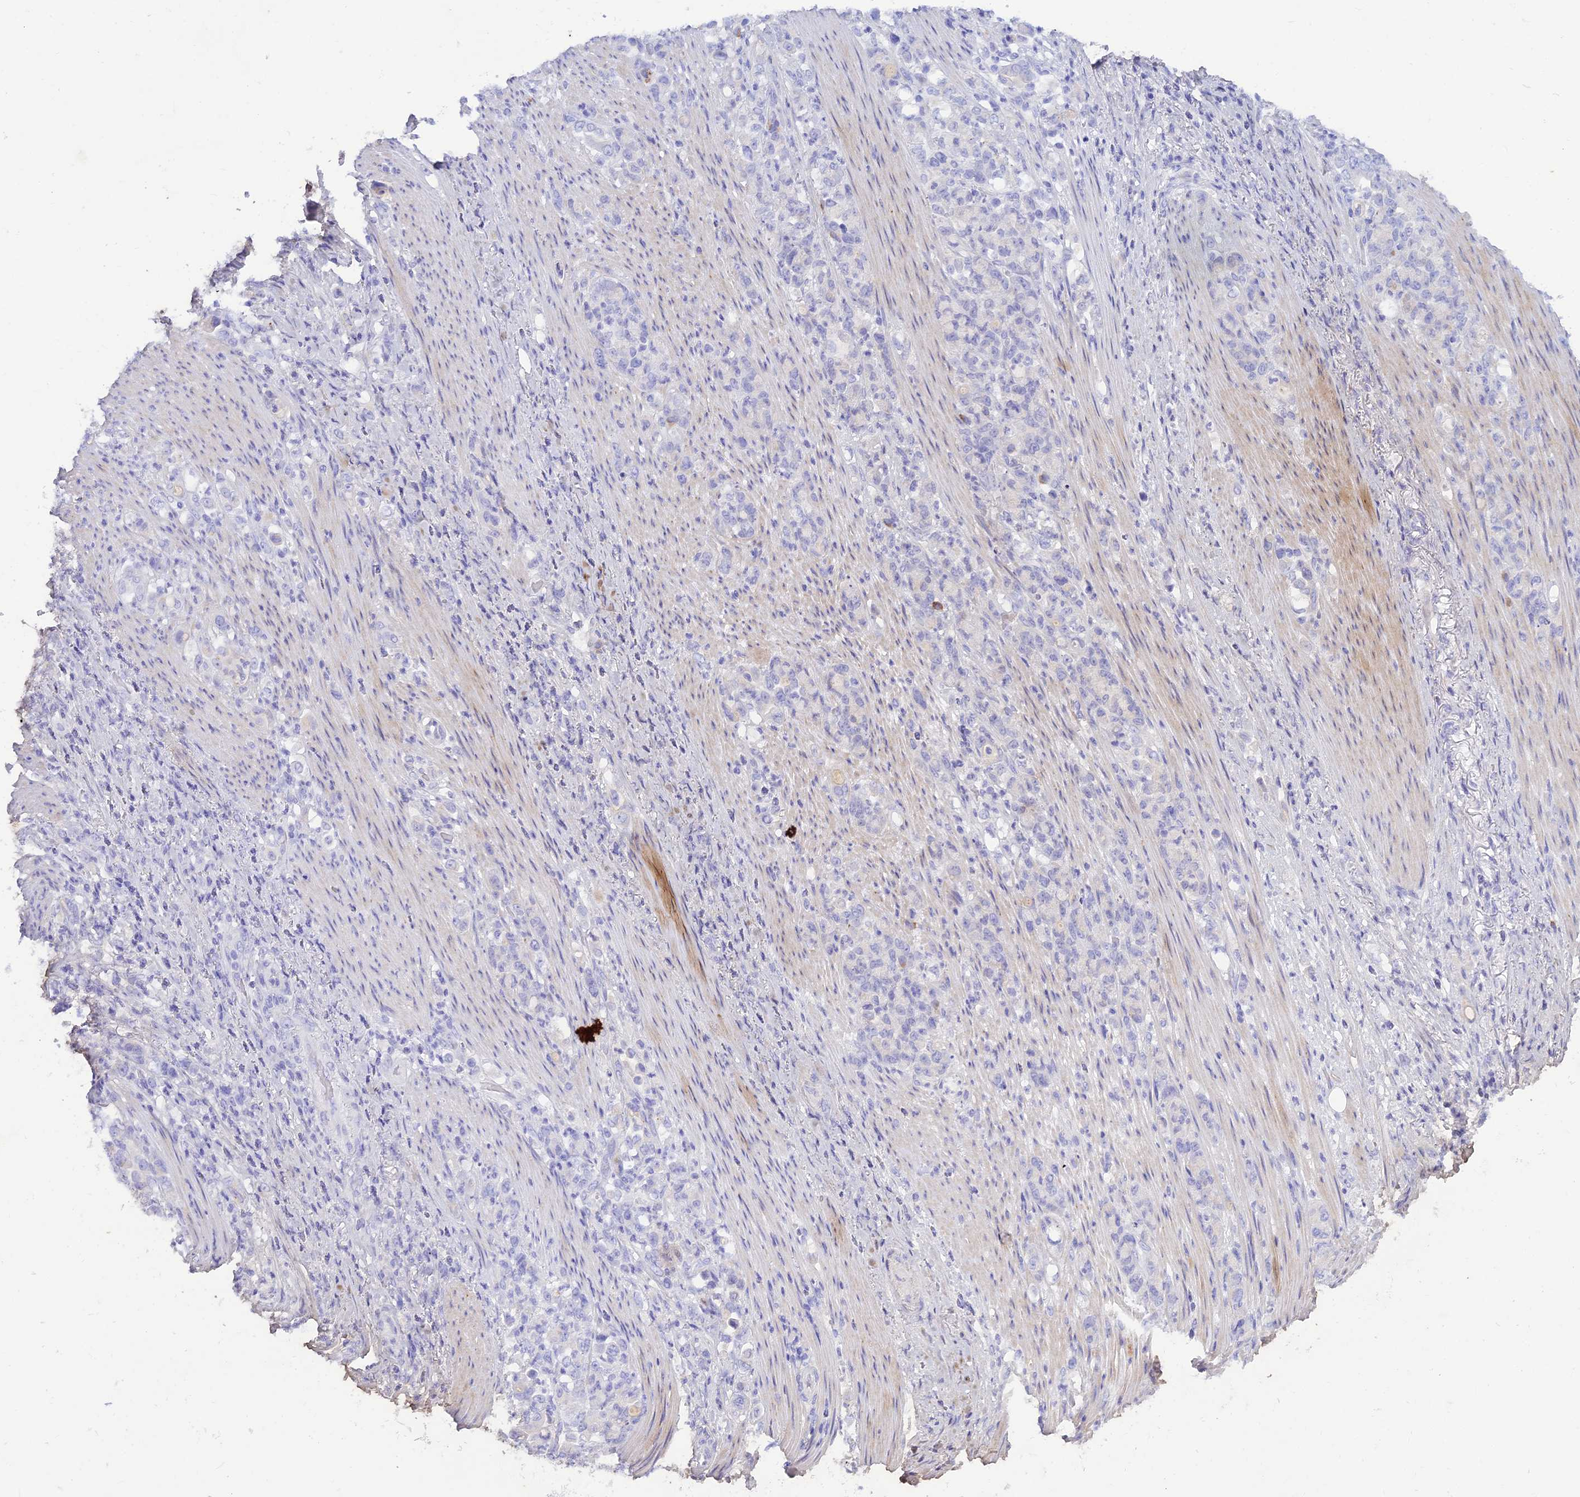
{"staining": {"intensity": "negative", "quantity": "none", "location": "none"}, "tissue": "stomach cancer", "cell_type": "Tumor cells", "image_type": "cancer", "snomed": [{"axis": "morphology", "description": "Normal tissue, NOS"}, {"axis": "morphology", "description": "Adenocarcinoma, NOS"}, {"axis": "topography", "description": "Stomach"}], "caption": "Tumor cells are negative for protein expression in human stomach adenocarcinoma.", "gene": "PRNP", "patient": {"sex": "female", "age": 79}}